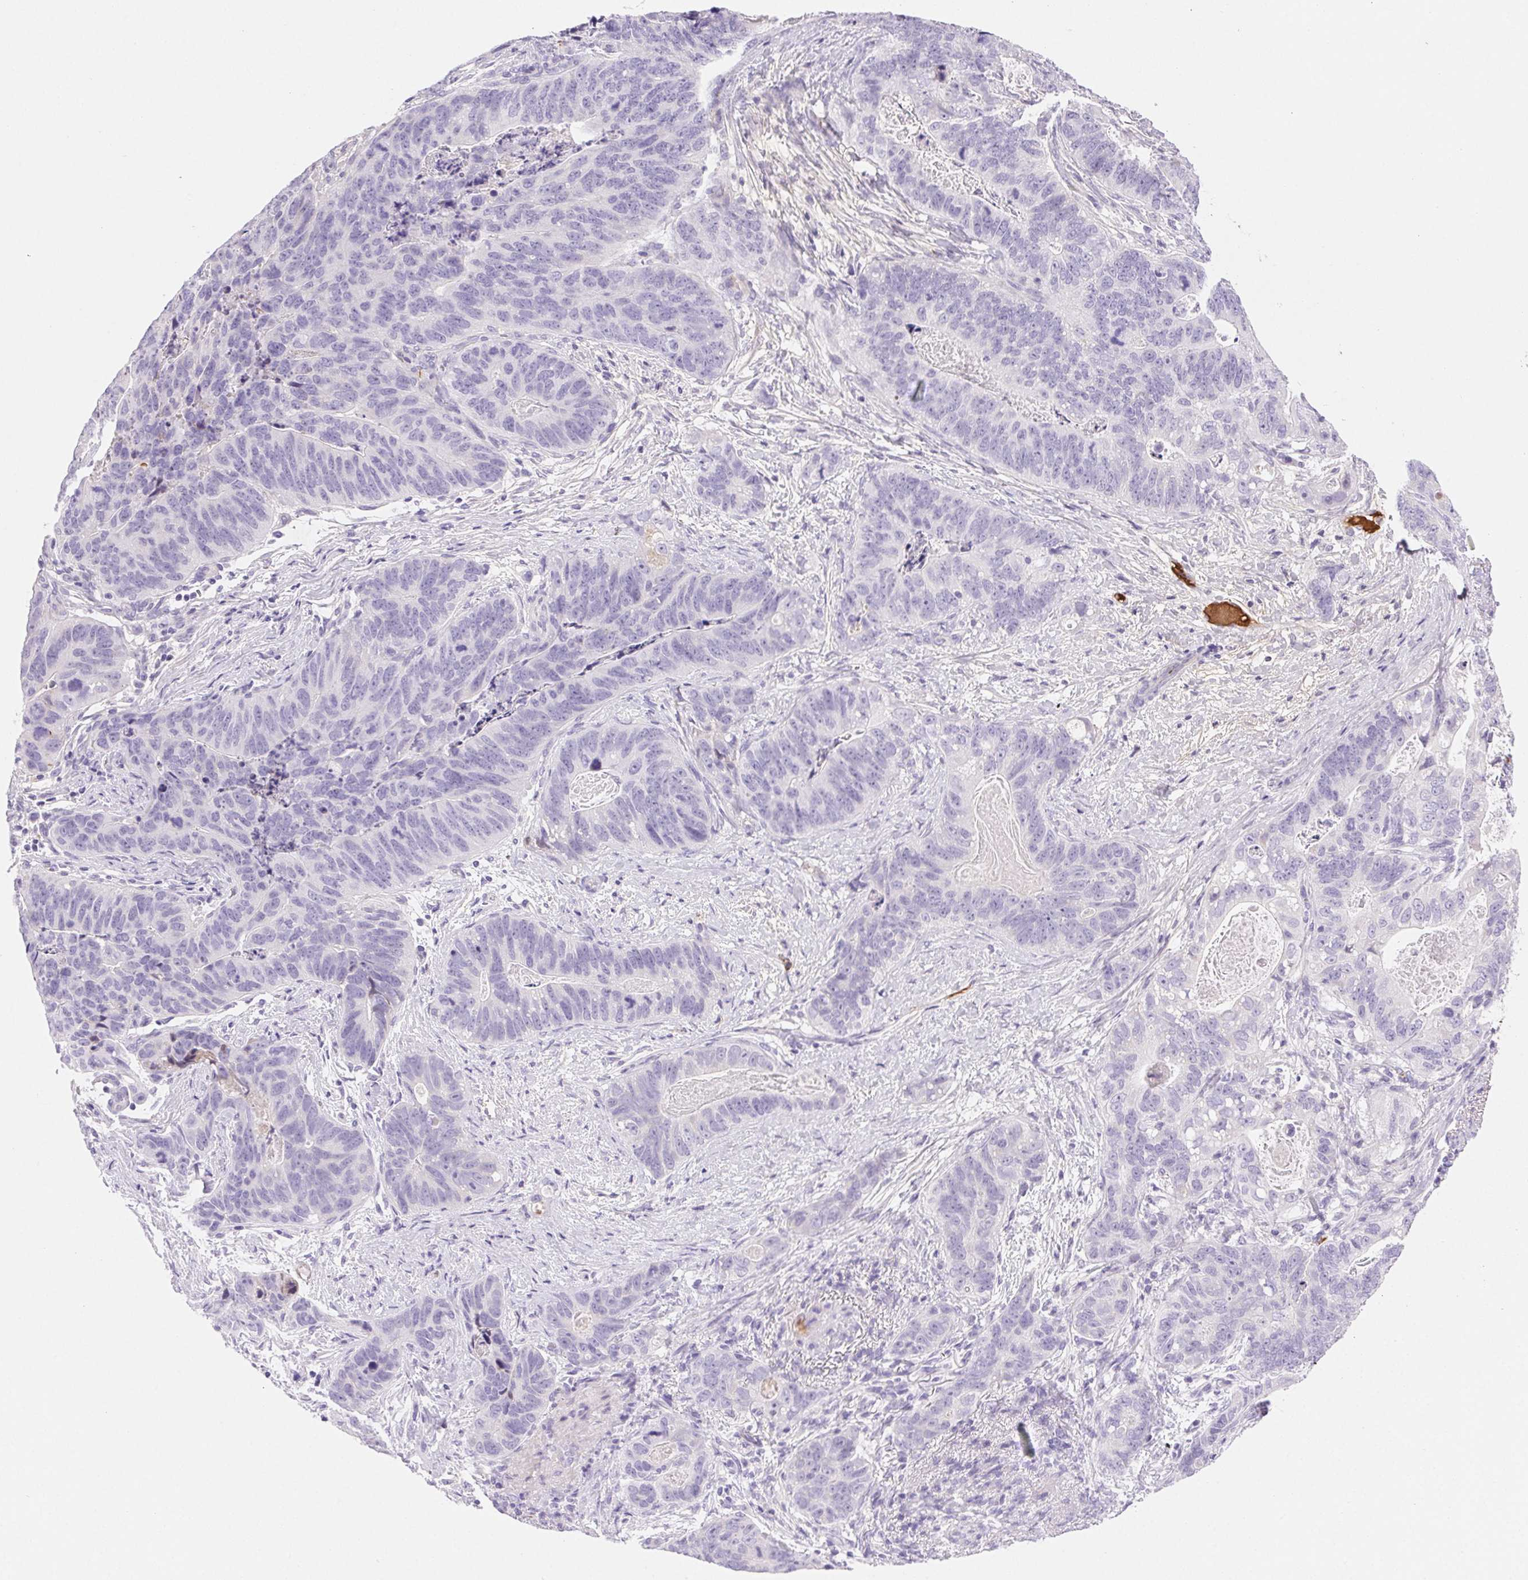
{"staining": {"intensity": "negative", "quantity": "none", "location": "none"}, "tissue": "stomach cancer", "cell_type": "Tumor cells", "image_type": "cancer", "snomed": [{"axis": "morphology", "description": "Normal tissue, NOS"}, {"axis": "morphology", "description": "Adenocarcinoma, NOS"}, {"axis": "topography", "description": "Stomach"}], "caption": "This image is of stomach adenocarcinoma stained with immunohistochemistry to label a protein in brown with the nuclei are counter-stained blue. There is no expression in tumor cells.", "gene": "FGA", "patient": {"sex": "female", "age": 89}}